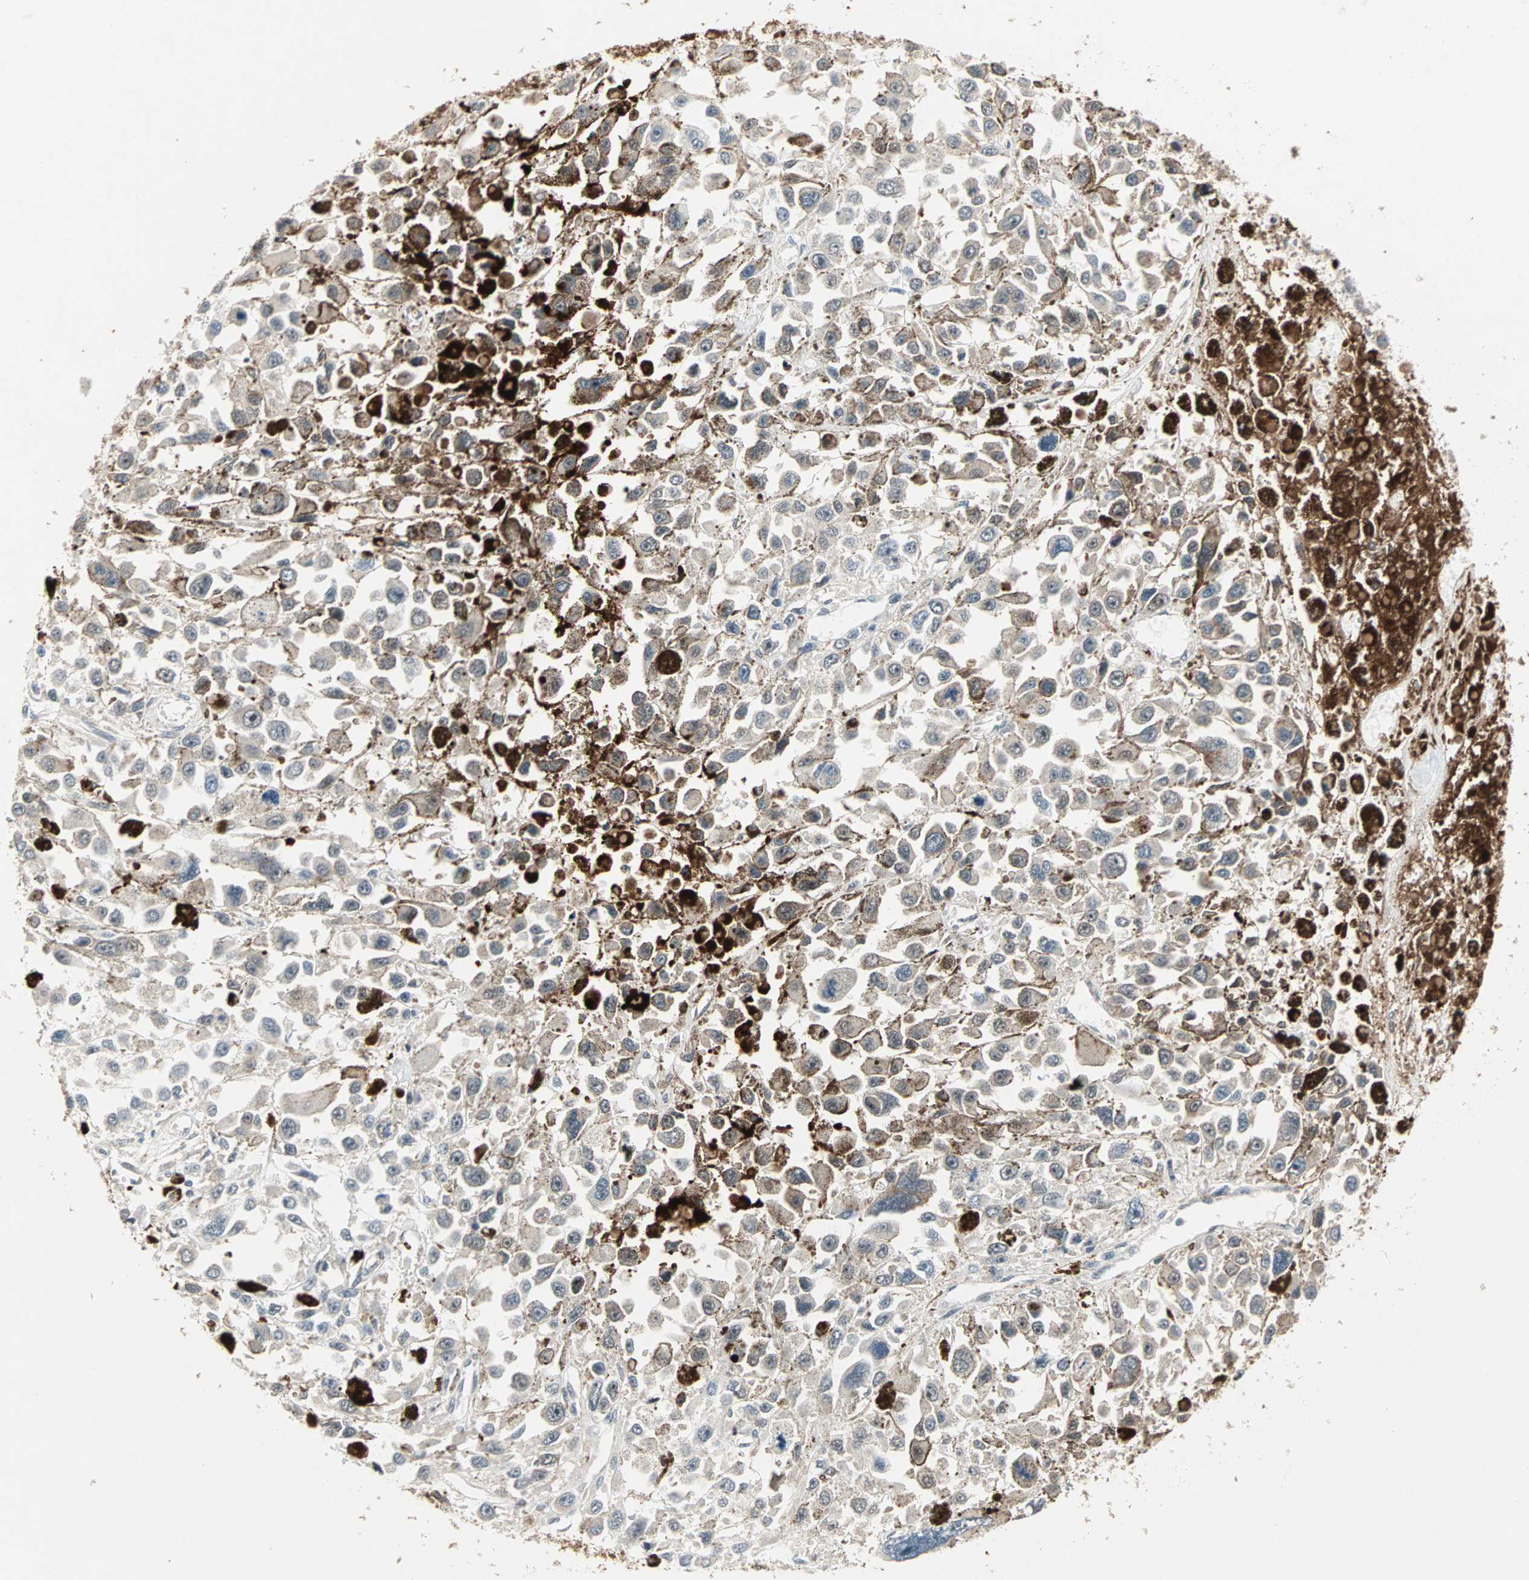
{"staining": {"intensity": "weak", "quantity": ">75%", "location": "cytoplasmic/membranous"}, "tissue": "melanoma", "cell_type": "Tumor cells", "image_type": "cancer", "snomed": [{"axis": "morphology", "description": "Malignant melanoma, Metastatic site"}, {"axis": "topography", "description": "Lymph node"}], "caption": "Protein staining demonstrates weak cytoplasmic/membranous expression in about >75% of tumor cells in malignant melanoma (metastatic site).", "gene": "PROS1", "patient": {"sex": "male", "age": 59}}